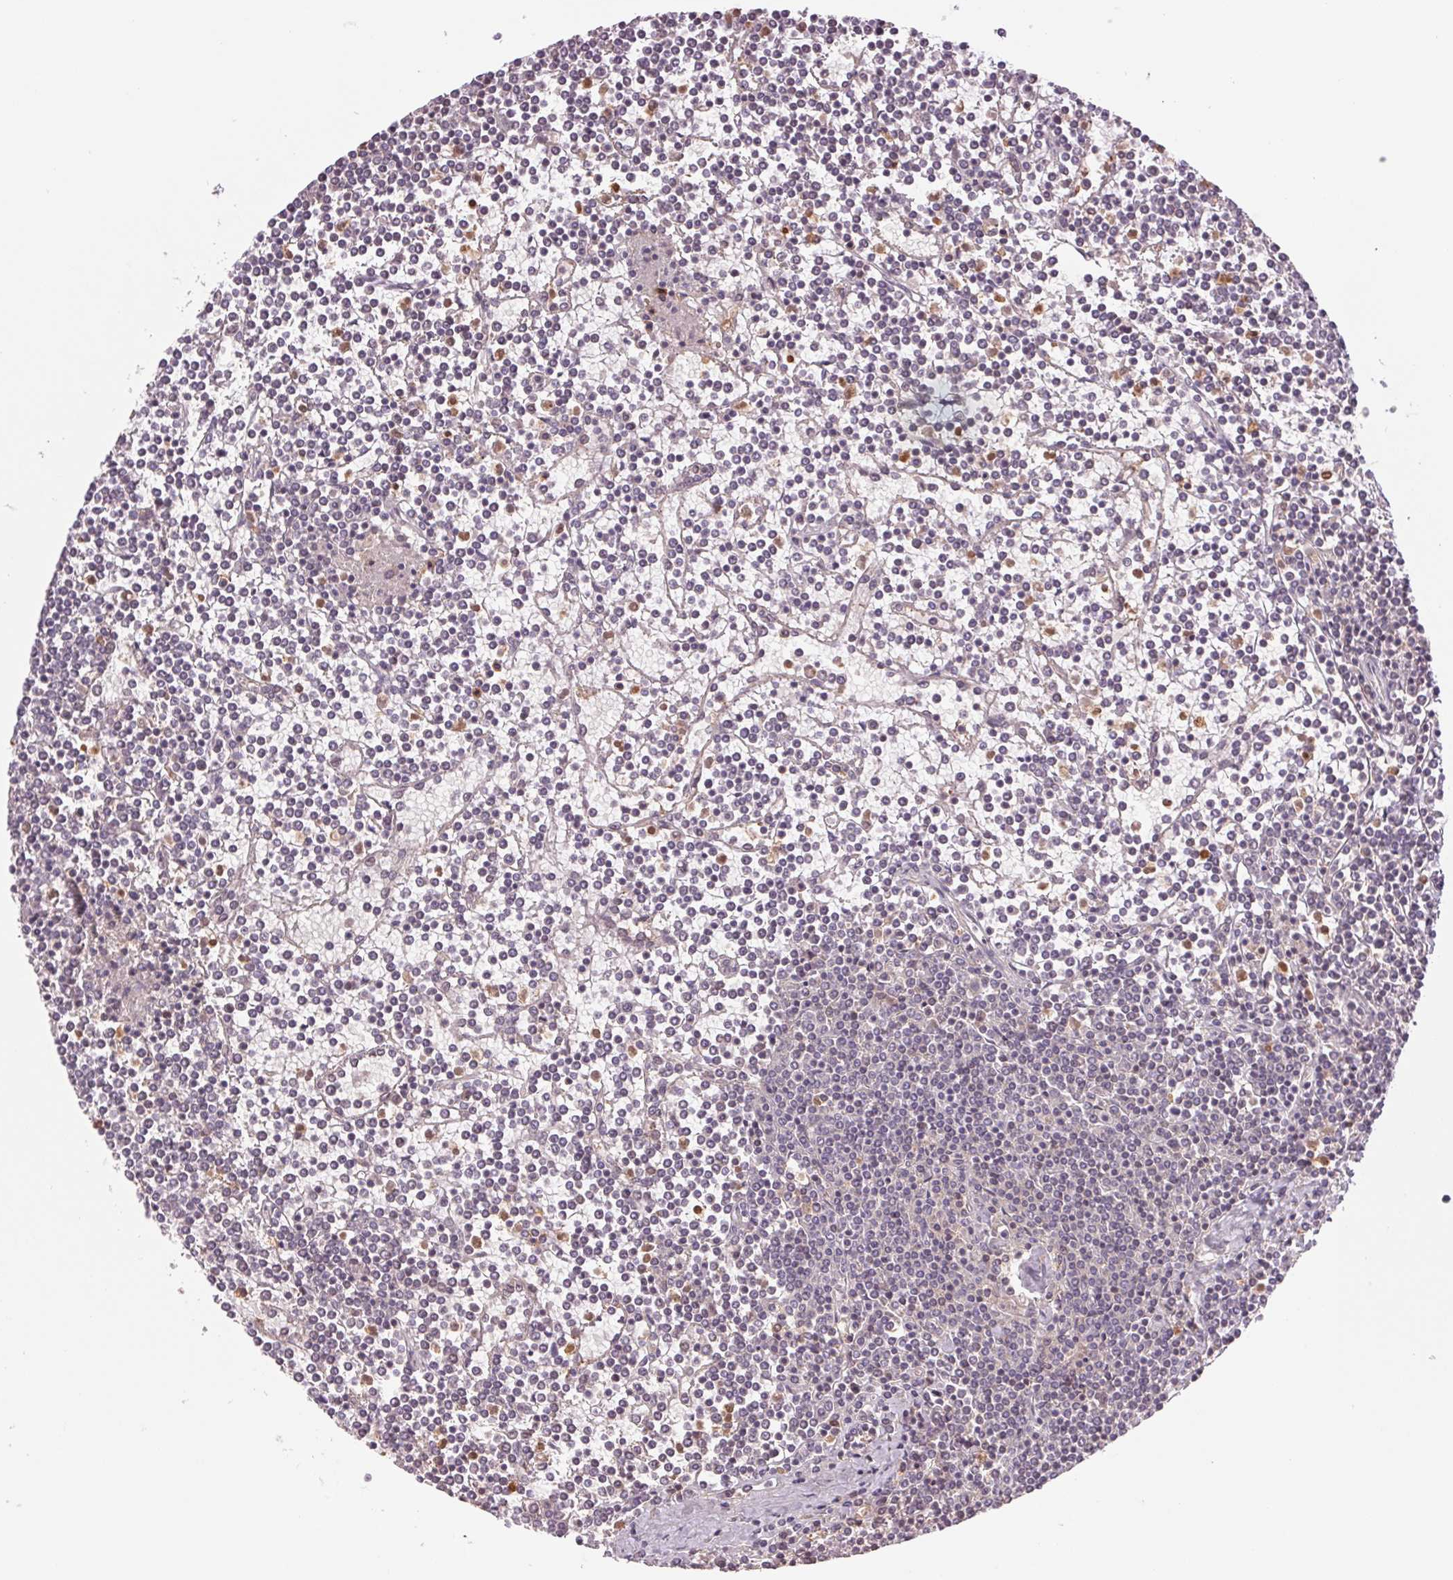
{"staining": {"intensity": "negative", "quantity": "none", "location": "none"}, "tissue": "lymphoma", "cell_type": "Tumor cells", "image_type": "cancer", "snomed": [{"axis": "morphology", "description": "Malignant lymphoma, non-Hodgkin's type, Low grade"}, {"axis": "topography", "description": "Spleen"}], "caption": "Tumor cells show no significant expression in lymphoma.", "gene": "CDC123", "patient": {"sex": "female", "age": 19}}